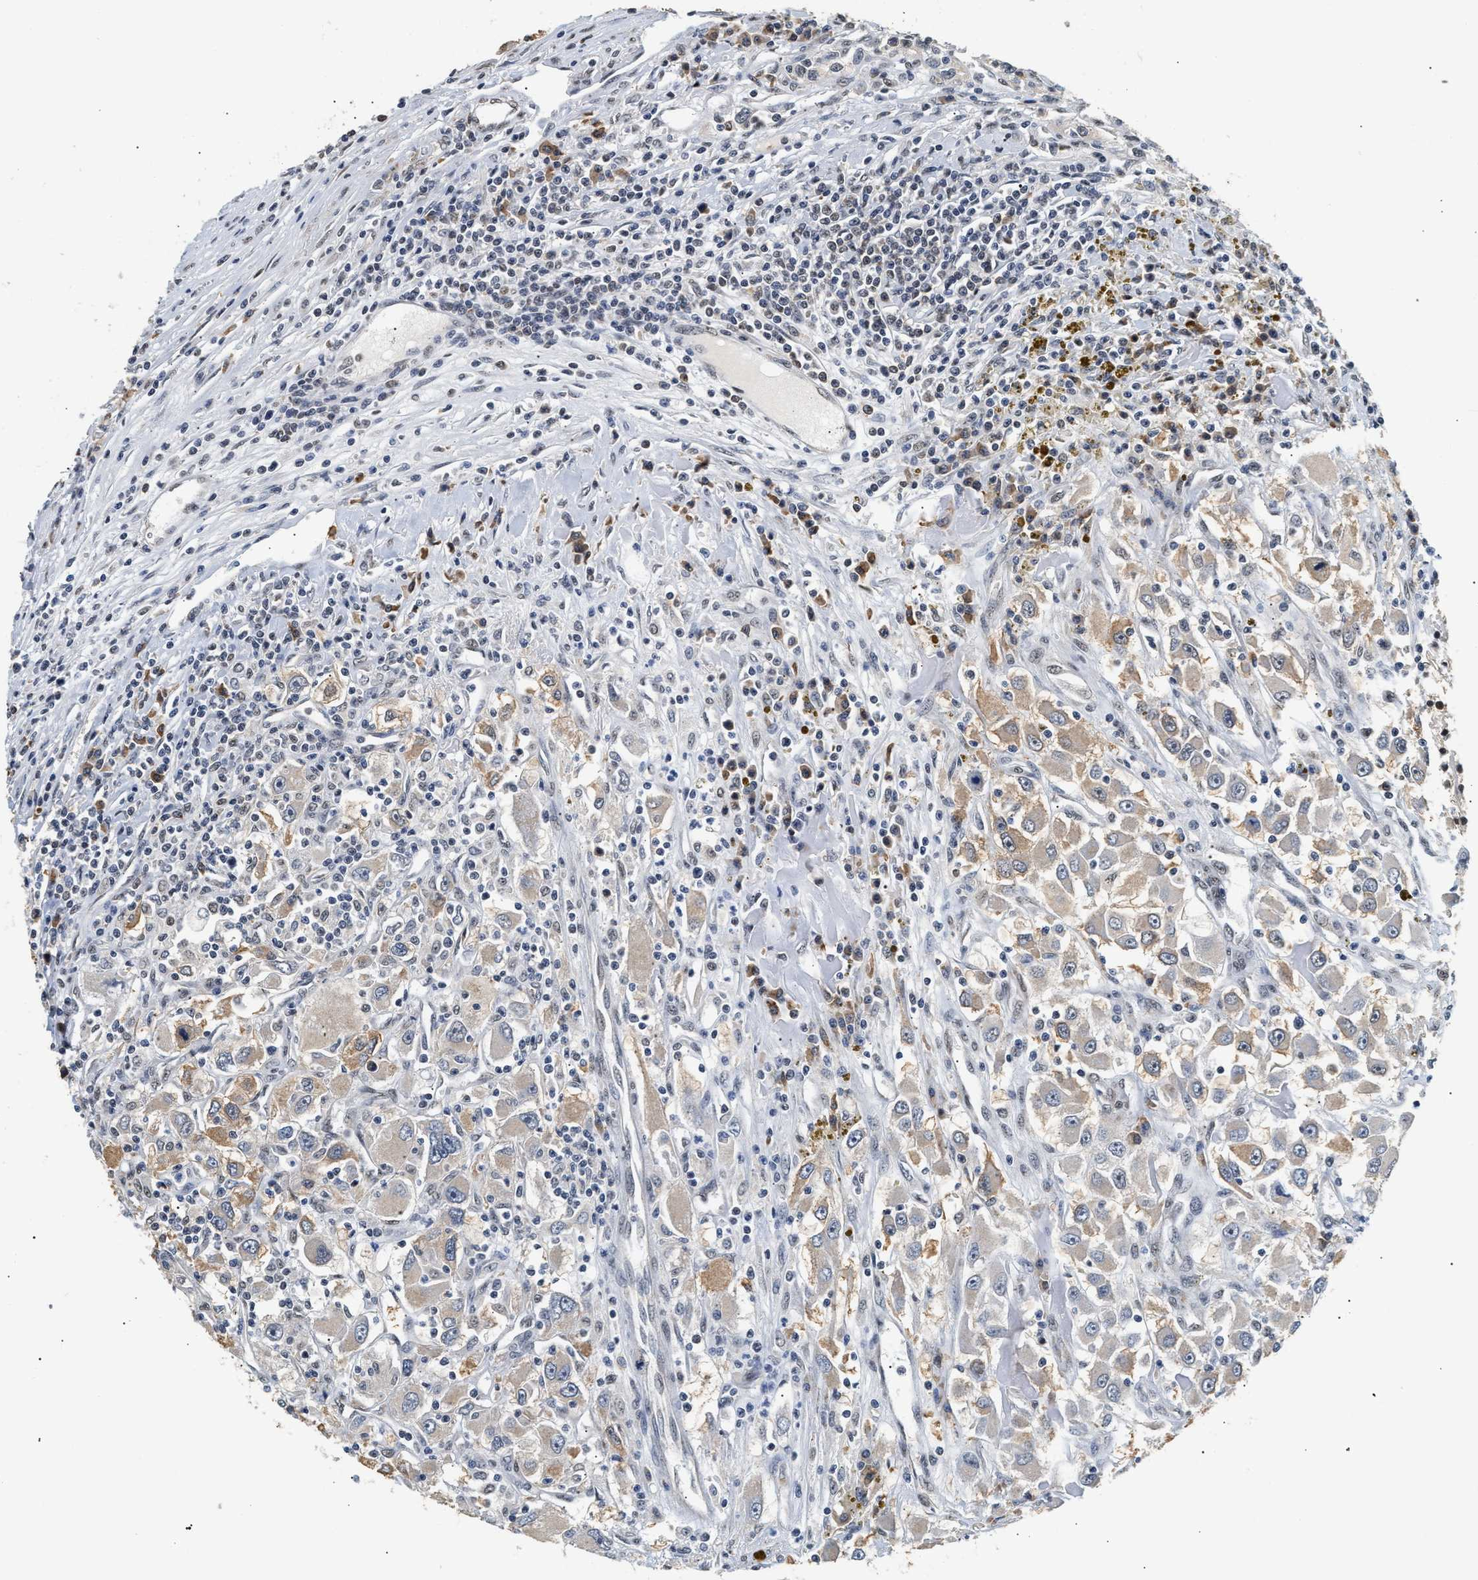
{"staining": {"intensity": "weak", "quantity": "<25%", "location": "cytoplasmic/membranous"}, "tissue": "renal cancer", "cell_type": "Tumor cells", "image_type": "cancer", "snomed": [{"axis": "morphology", "description": "Adenocarcinoma, NOS"}, {"axis": "topography", "description": "Kidney"}], "caption": "The image displays no staining of tumor cells in adenocarcinoma (renal). (Immunohistochemistry, brightfield microscopy, high magnification).", "gene": "THOC1", "patient": {"sex": "female", "age": 52}}